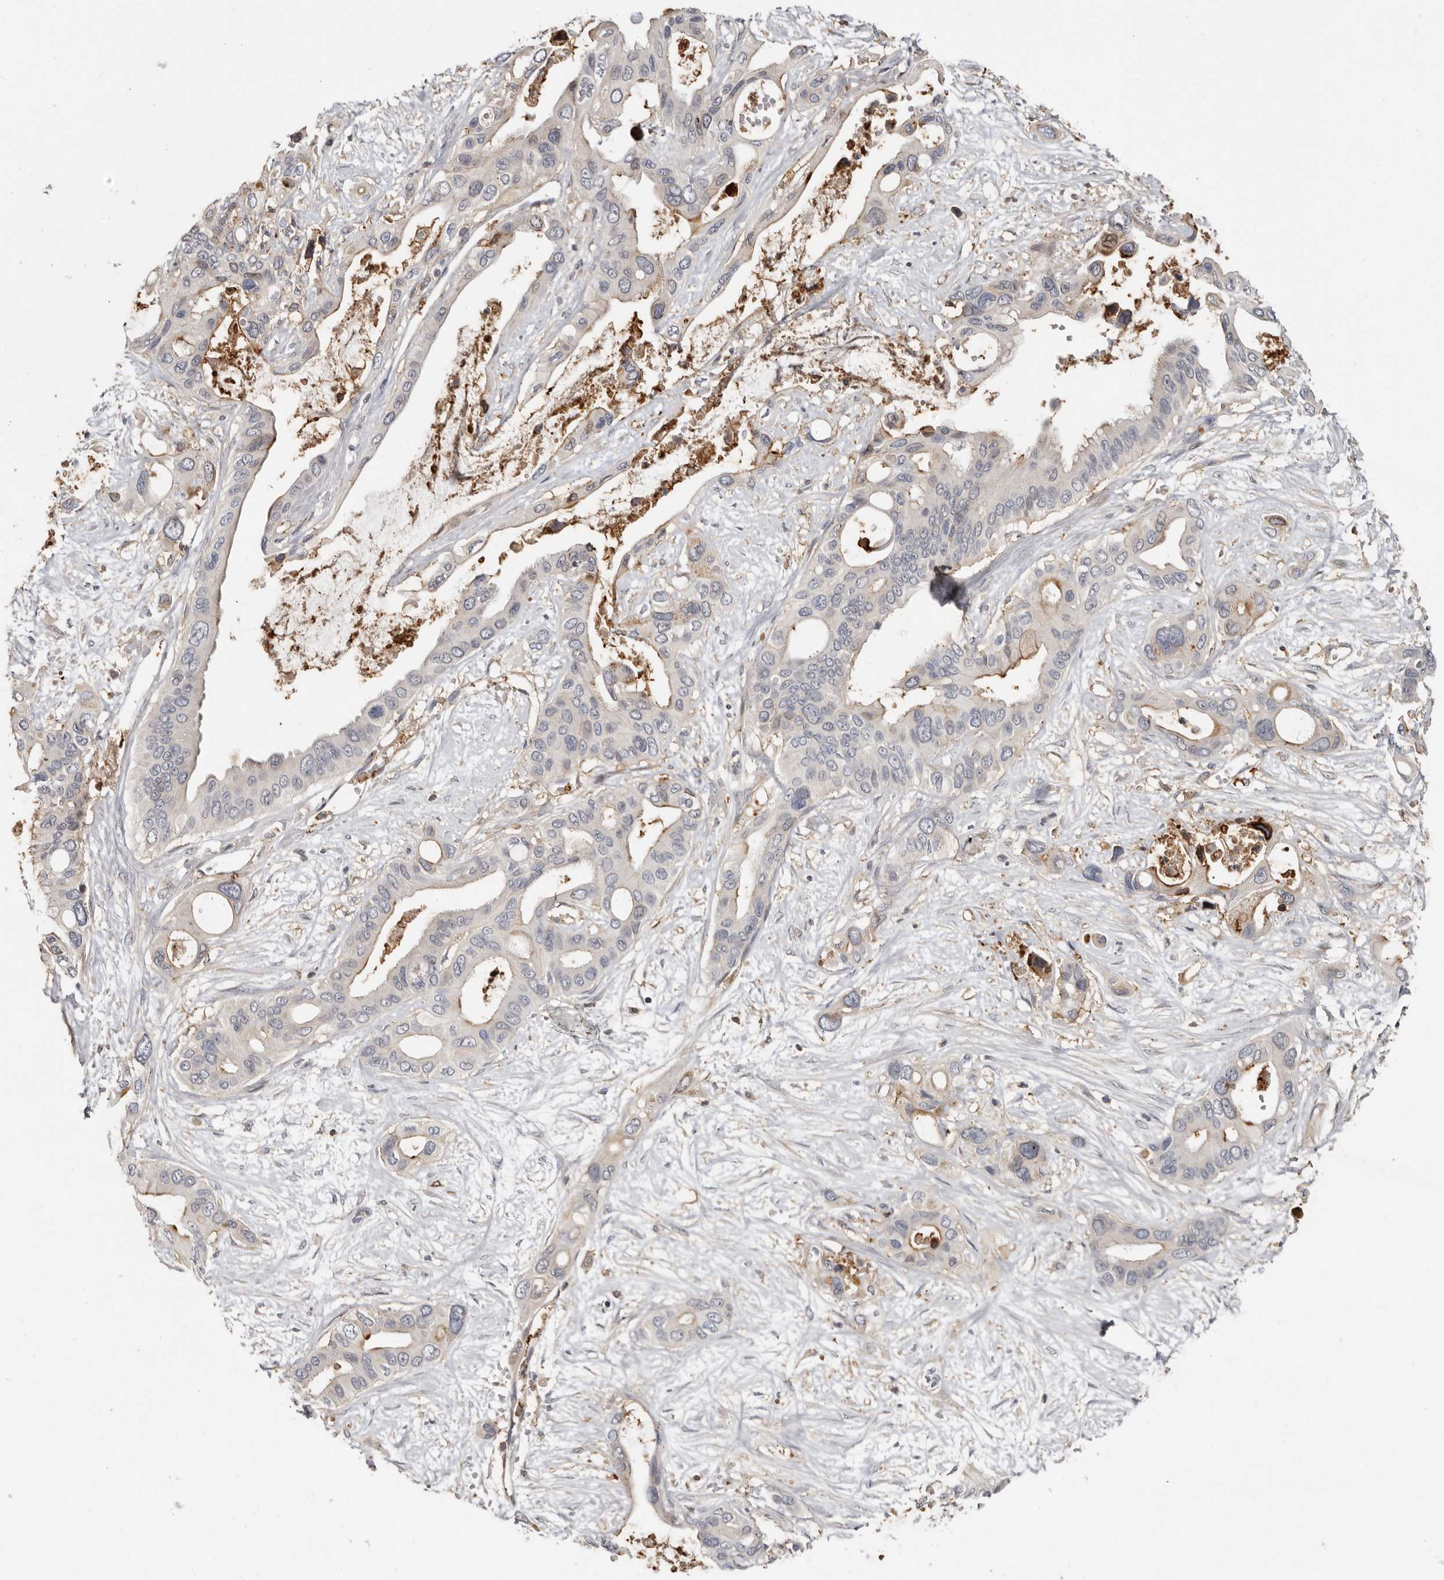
{"staining": {"intensity": "negative", "quantity": "none", "location": "none"}, "tissue": "pancreatic cancer", "cell_type": "Tumor cells", "image_type": "cancer", "snomed": [{"axis": "morphology", "description": "Adenocarcinoma, NOS"}, {"axis": "topography", "description": "Pancreas"}], "caption": "This is an immunohistochemistry photomicrograph of human pancreatic adenocarcinoma. There is no positivity in tumor cells.", "gene": "KIF26B", "patient": {"sex": "male", "age": 66}}